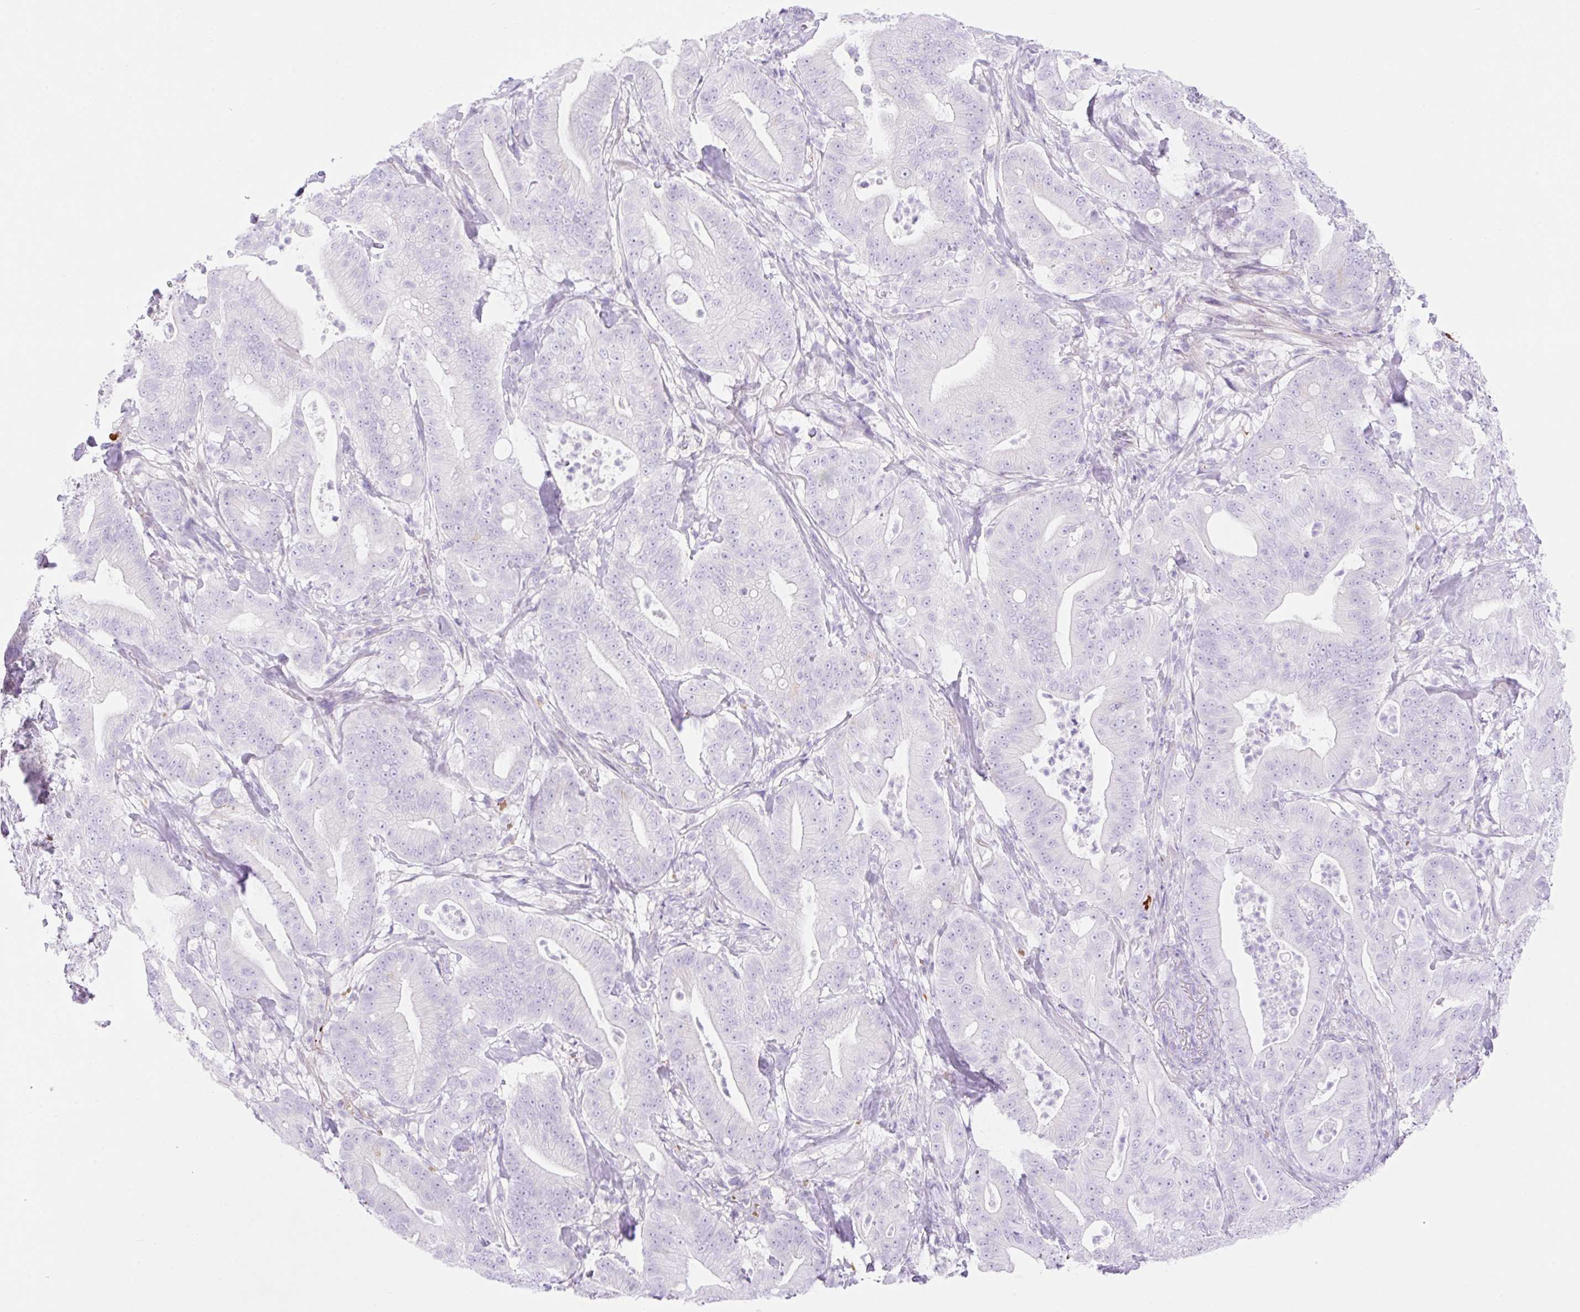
{"staining": {"intensity": "negative", "quantity": "none", "location": "none"}, "tissue": "pancreatic cancer", "cell_type": "Tumor cells", "image_type": "cancer", "snomed": [{"axis": "morphology", "description": "Adenocarcinoma, NOS"}, {"axis": "topography", "description": "Pancreas"}], "caption": "Tumor cells show no significant protein expression in pancreatic cancer (adenocarcinoma).", "gene": "CDX1", "patient": {"sex": "male", "age": 71}}